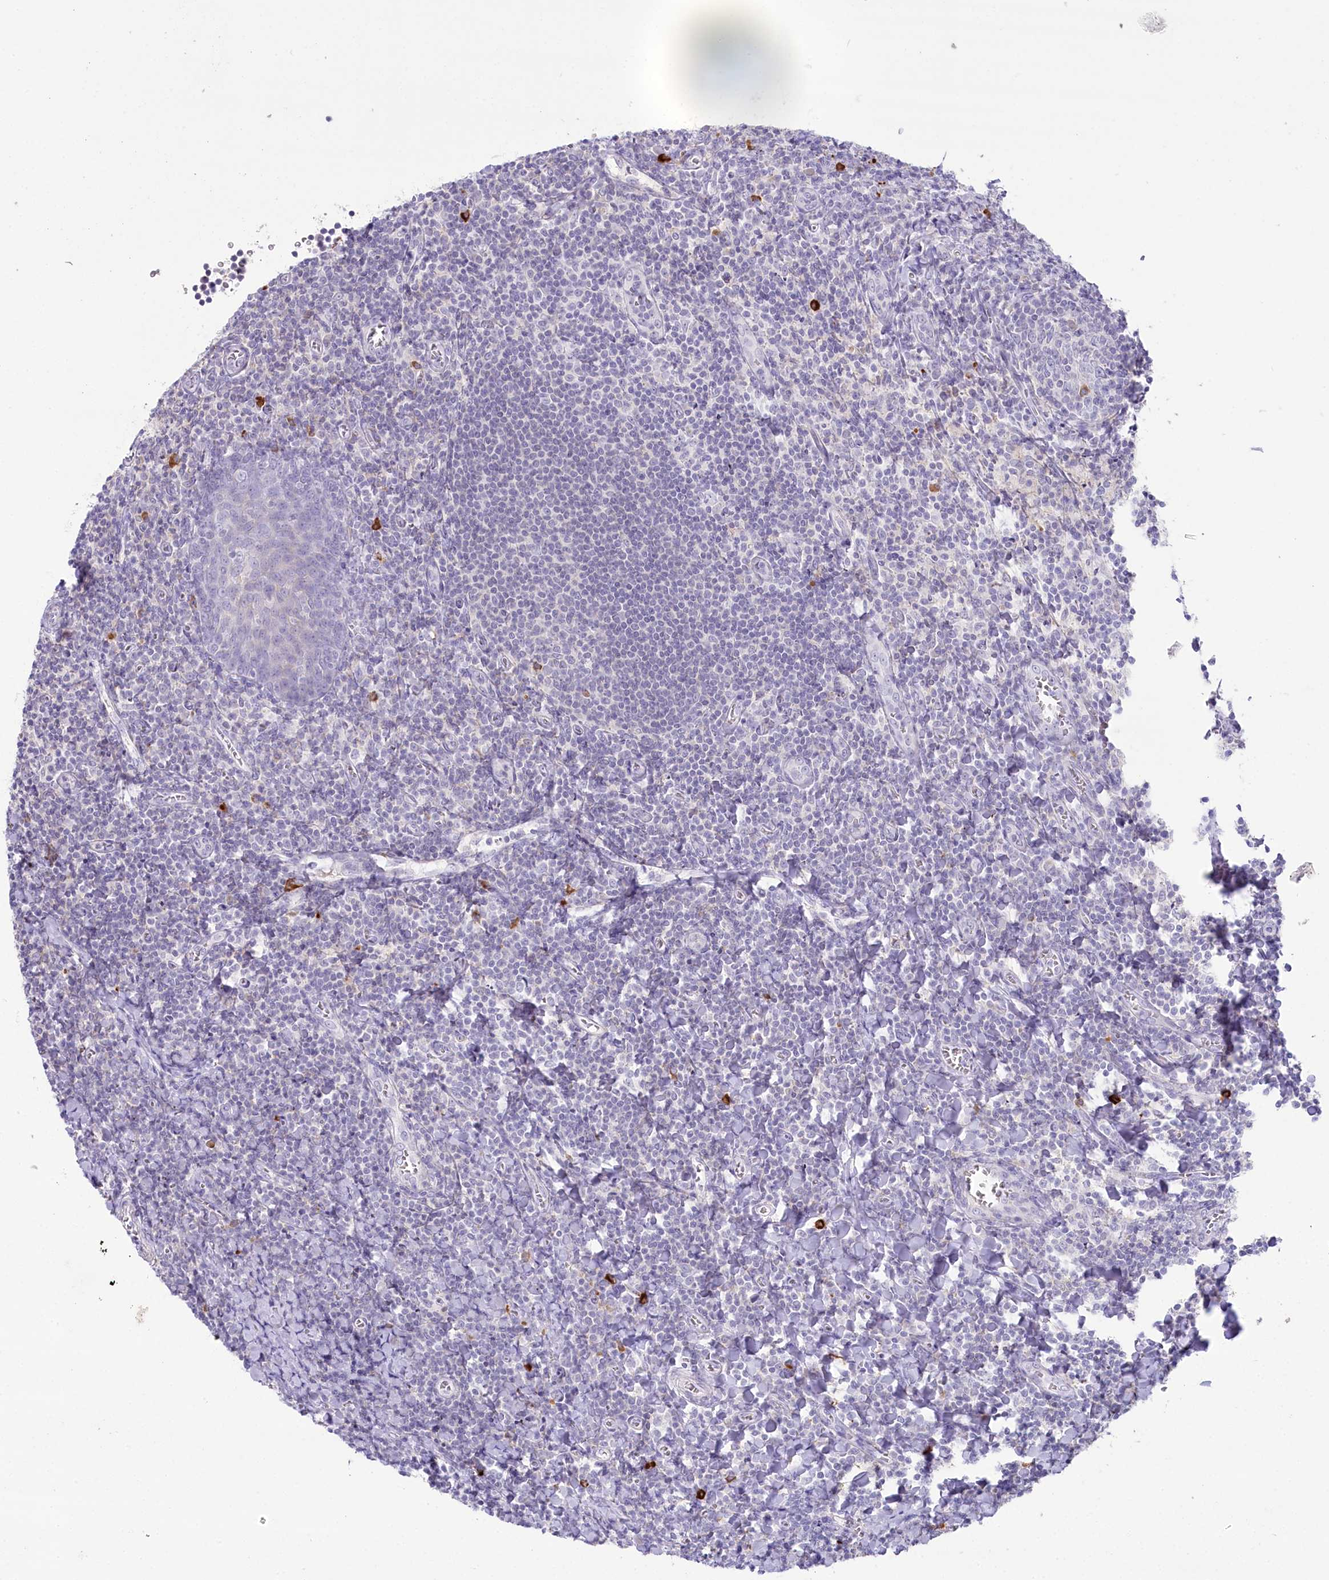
{"staining": {"intensity": "negative", "quantity": "none", "location": "none"}, "tissue": "tonsil", "cell_type": "Germinal center cells", "image_type": "normal", "snomed": [{"axis": "morphology", "description": "Normal tissue, NOS"}, {"axis": "topography", "description": "Tonsil"}], "caption": "Germinal center cells show no significant staining in unremarkable tonsil. (Brightfield microscopy of DAB (3,3'-diaminobenzidine) immunohistochemistry at high magnification).", "gene": "MYOZ1", "patient": {"sex": "male", "age": 27}}